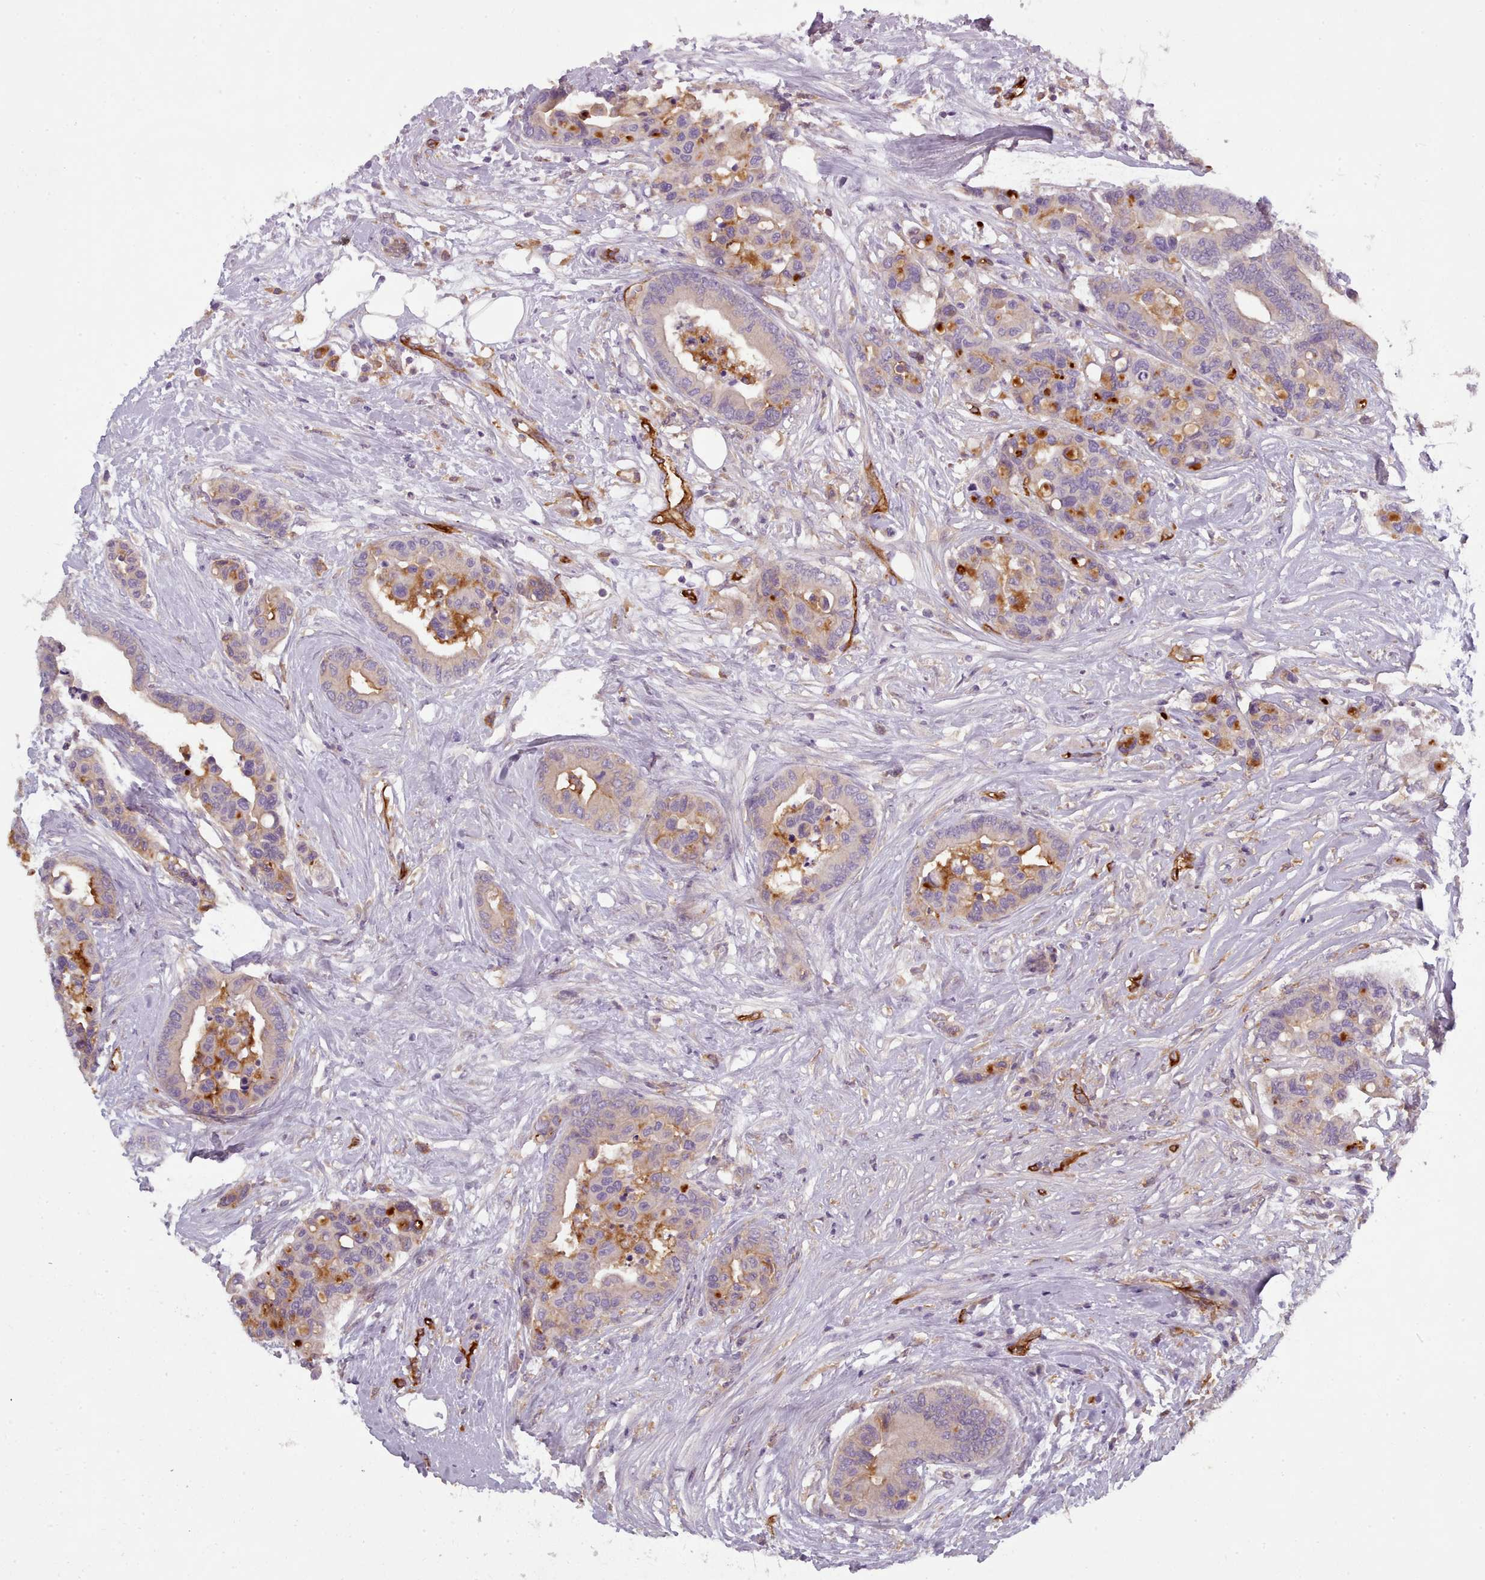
{"staining": {"intensity": "moderate", "quantity": "<25%", "location": "cytoplasmic/membranous"}, "tissue": "colorectal cancer", "cell_type": "Tumor cells", "image_type": "cancer", "snomed": [{"axis": "morphology", "description": "Adenocarcinoma, NOS"}, {"axis": "topography", "description": "Colon"}], "caption": "A brown stain shows moderate cytoplasmic/membranous expression of a protein in human colorectal adenocarcinoma tumor cells. The protein of interest is shown in brown color, while the nuclei are stained blue.", "gene": "CD300LF", "patient": {"sex": "male", "age": 82}}